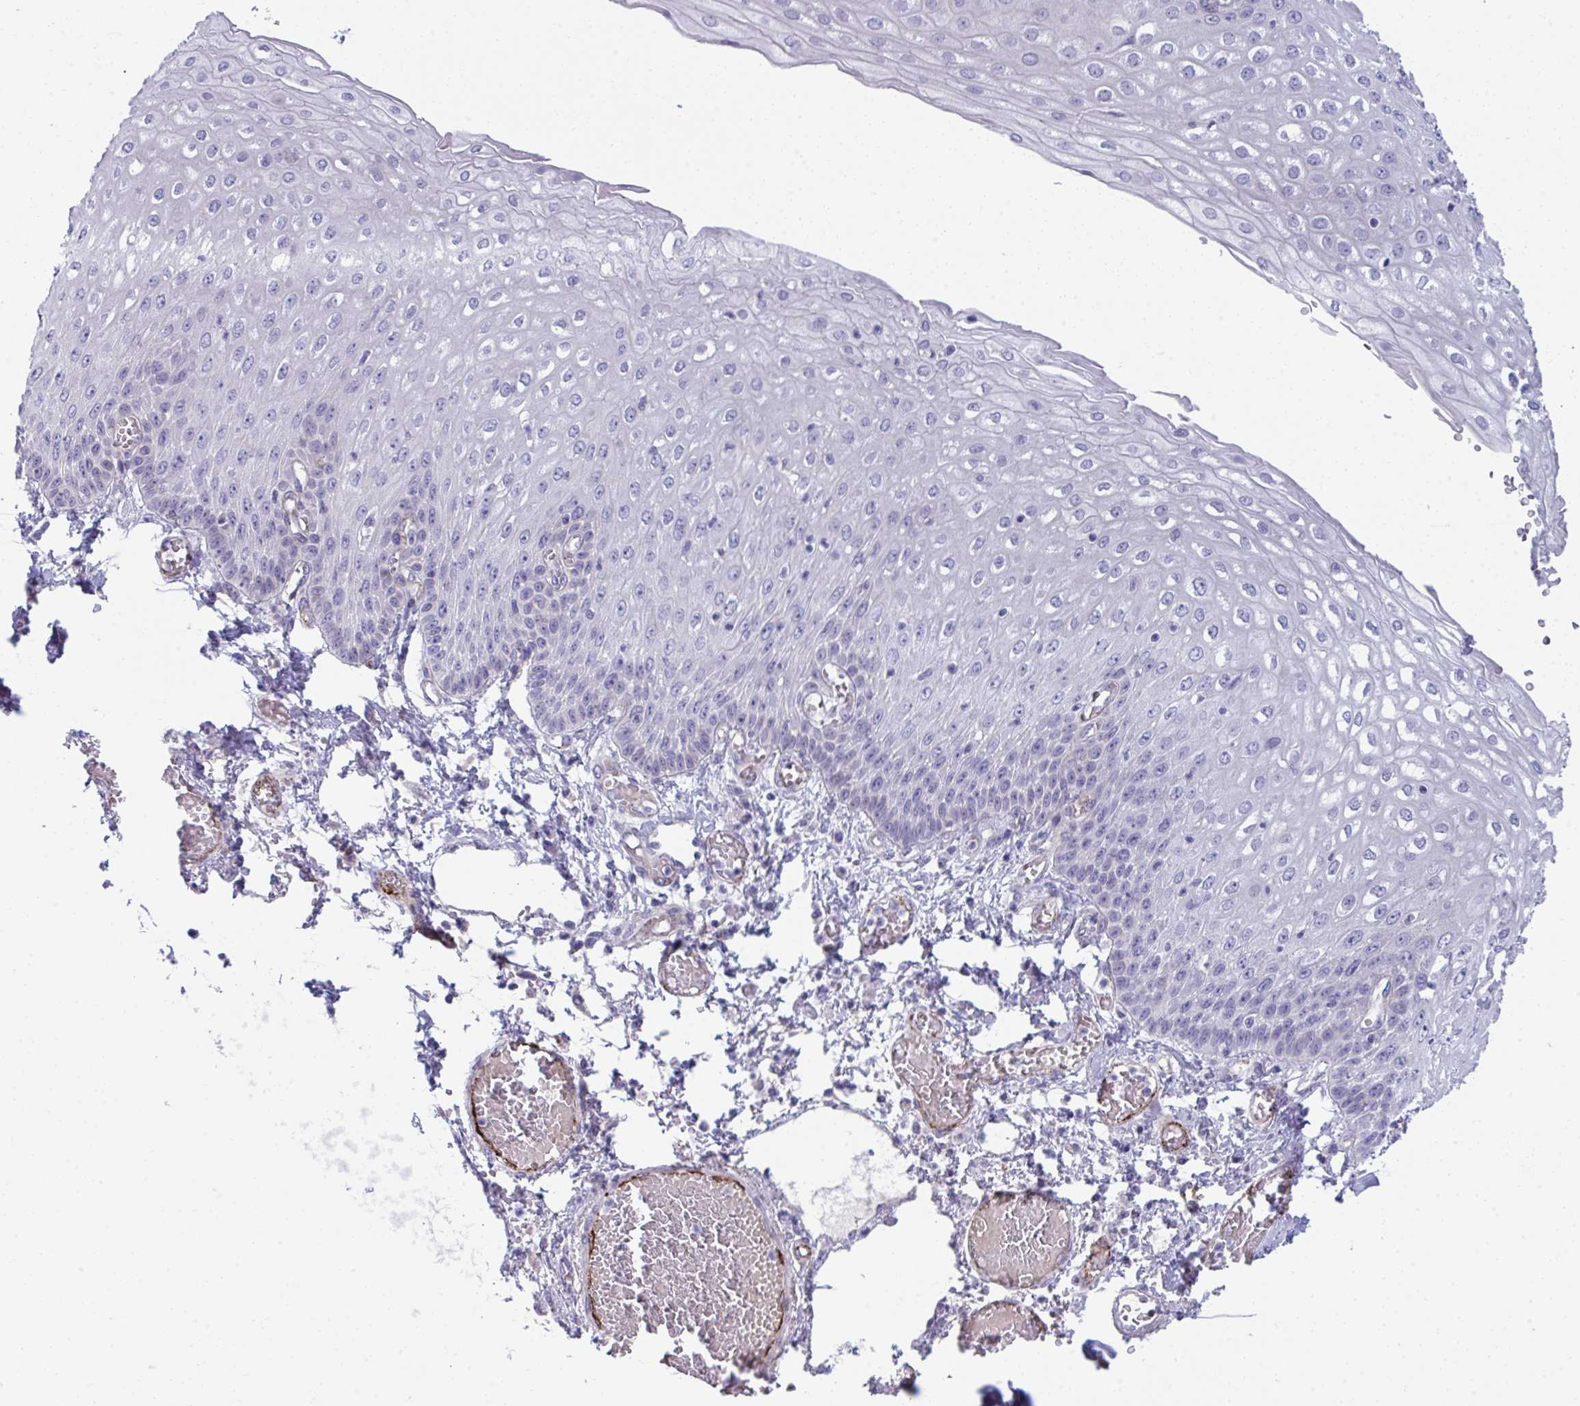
{"staining": {"intensity": "negative", "quantity": "none", "location": "none"}, "tissue": "esophagus", "cell_type": "Squamous epithelial cells", "image_type": "normal", "snomed": [{"axis": "morphology", "description": "Normal tissue, NOS"}, {"axis": "morphology", "description": "Adenocarcinoma, NOS"}, {"axis": "topography", "description": "Esophagus"}], "caption": "Benign esophagus was stained to show a protein in brown. There is no significant expression in squamous epithelial cells. (Immunohistochemistry (ihc), brightfield microscopy, high magnification).", "gene": "TOR1AIP2", "patient": {"sex": "male", "age": 81}}